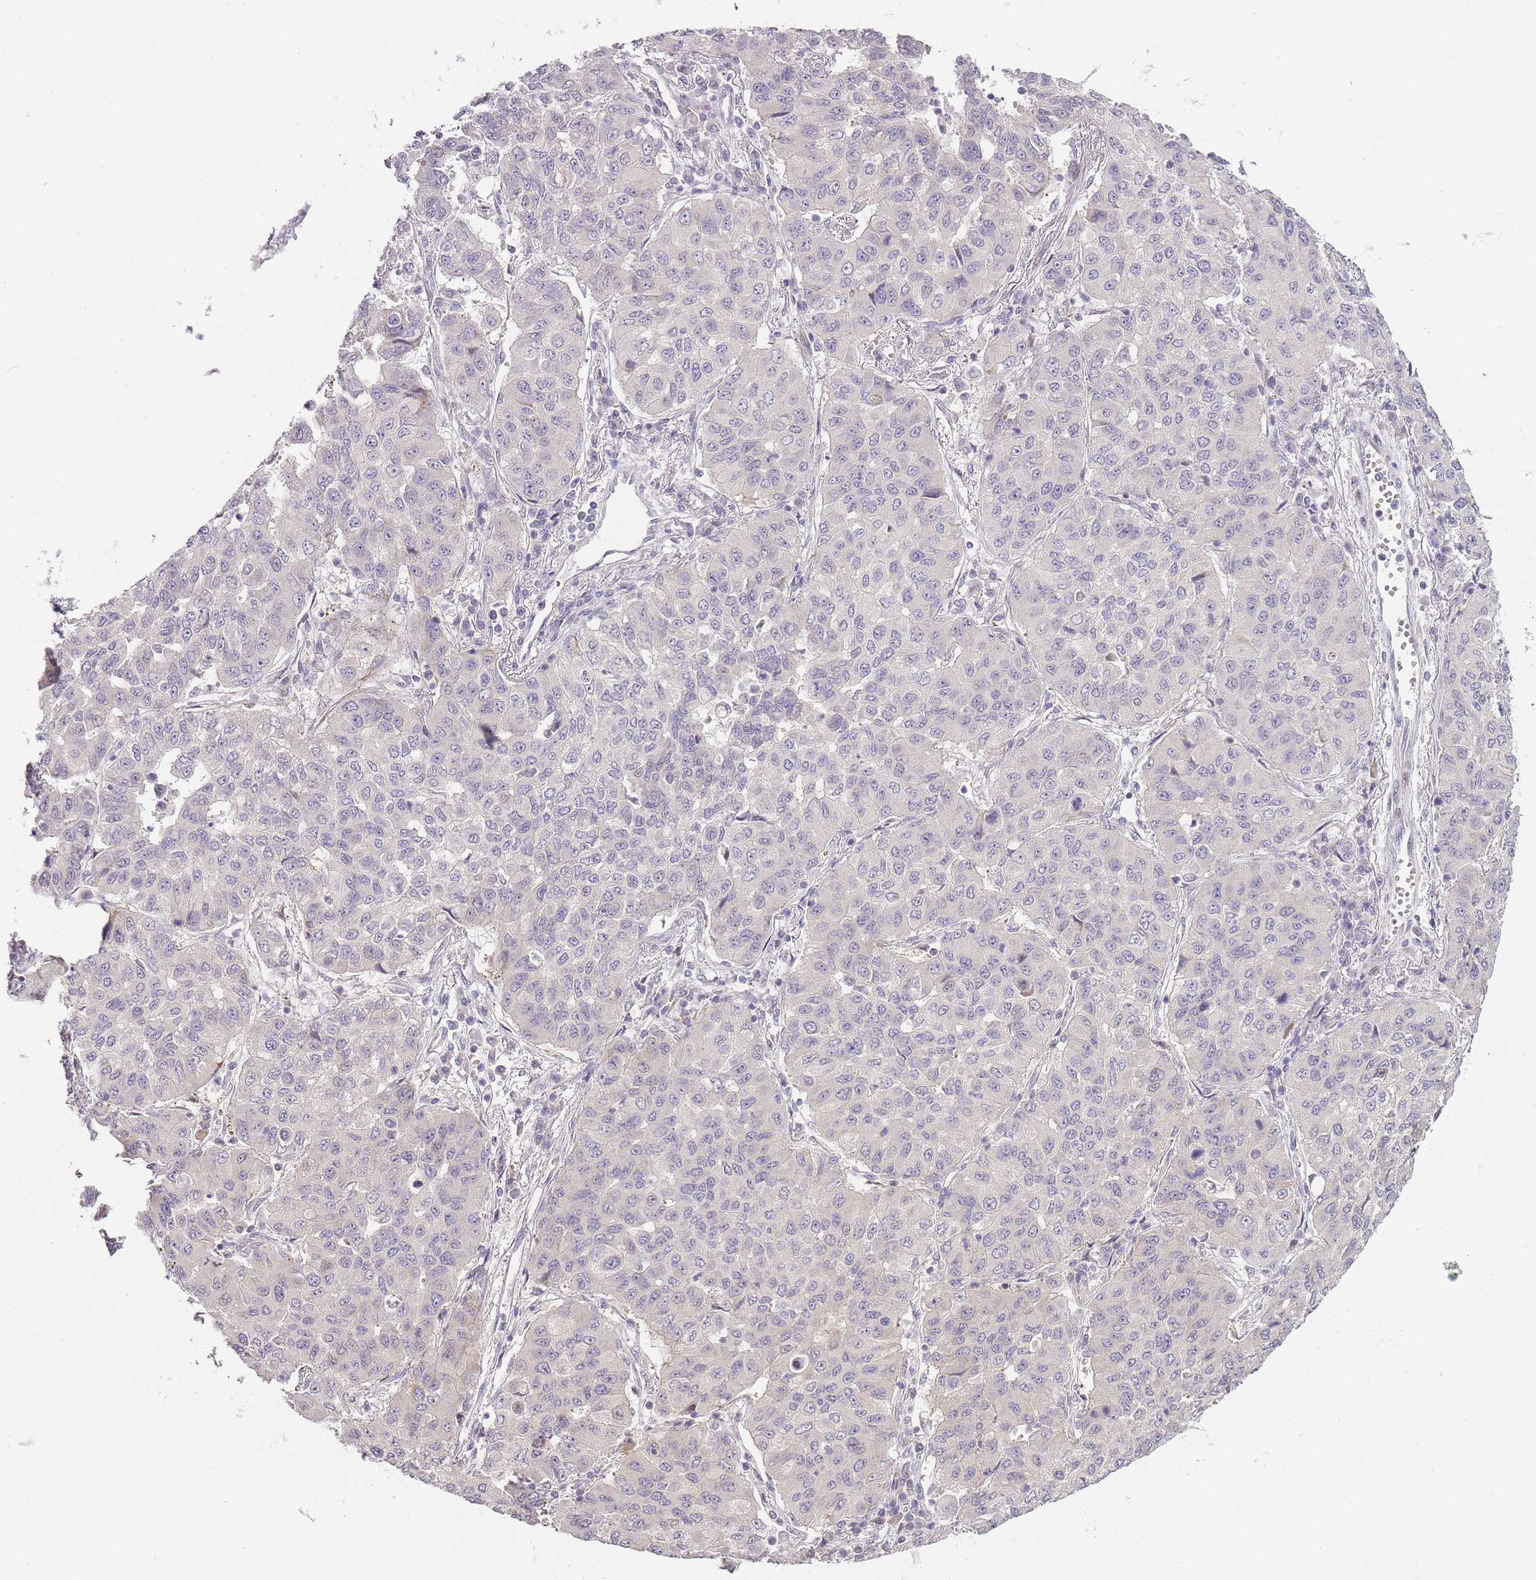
{"staining": {"intensity": "negative", "quantity": "none", "location": "none"}, "tissue": "lung cancer", "cell_type": "Tumor cells", "image_type": "cancer", "snomed": [{"axis": "morphology", "description": "Squamous cell carcinoma, NOS"}, {"axis": "topography", "description": "Lung"}], "caption": "Immunohistochemical staining of human lung squamous cell carcinoma shows no significant staining in tumor cells.", "gene": "OGG1", "patient": {"sex": "male", "age": 74}}